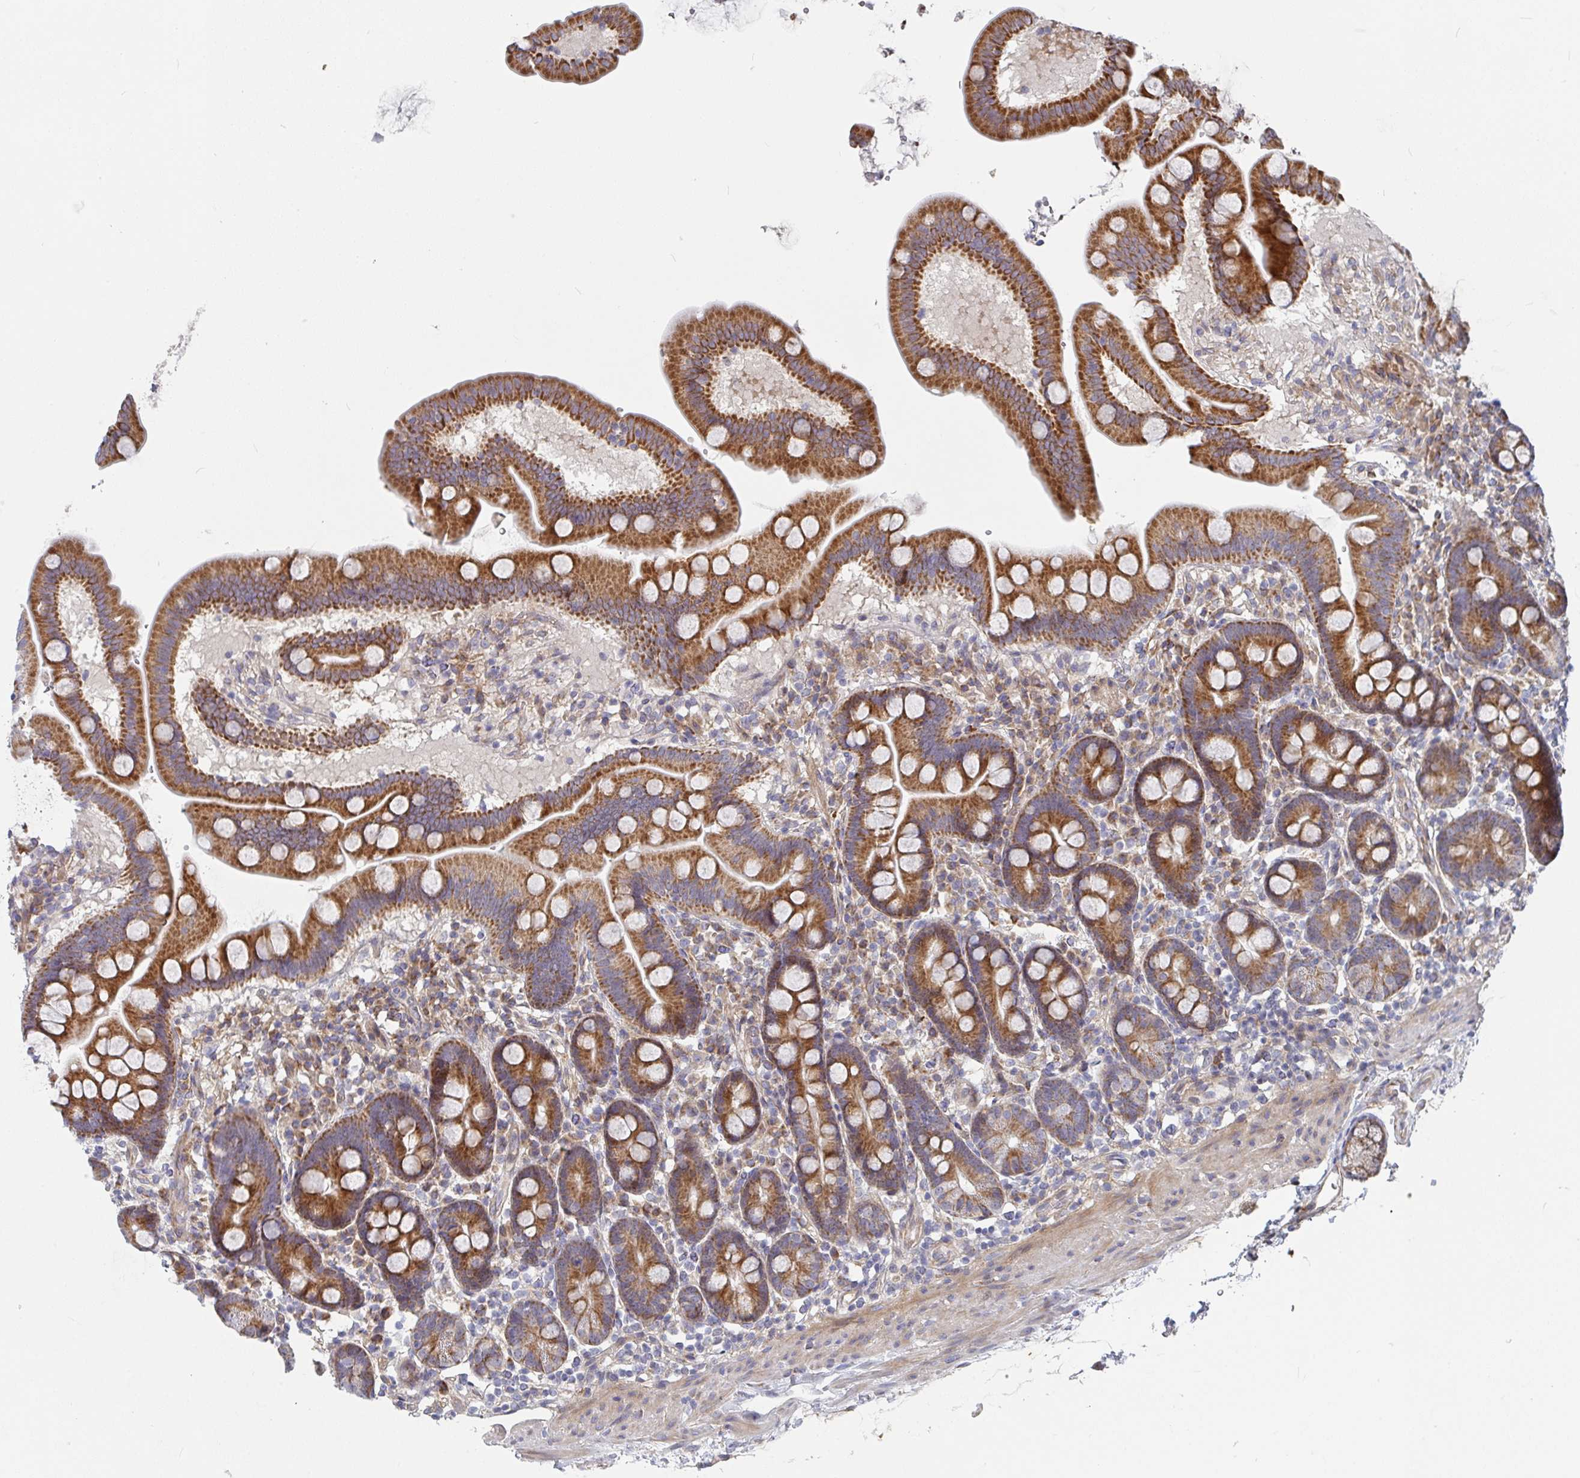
{"staining": {"intensity": "strong", "quantity": ">75%", "location": "cytoplasmic/membranous"}, "tissue": "duodenum", "cell_type": "Glandular cells", "image_type": "normal", "snomed": [{"axis": "morphology", "description": "Normal tissue, NOS"}, {"axis": "topography", "description": "Duodenum"}], "caption": "Benign duodenum exhibits strong cytoplasmic/membranous staining in approximately >75% of glandular cells, visualized by immunohistochemistry. The staining is performed using DAB brown chromogen to label protein expression. The nuclei are counter-stained blue using hematoxylin.", "gene": "RHEBL1", "patient": {"sex": "male", "age": 59}}